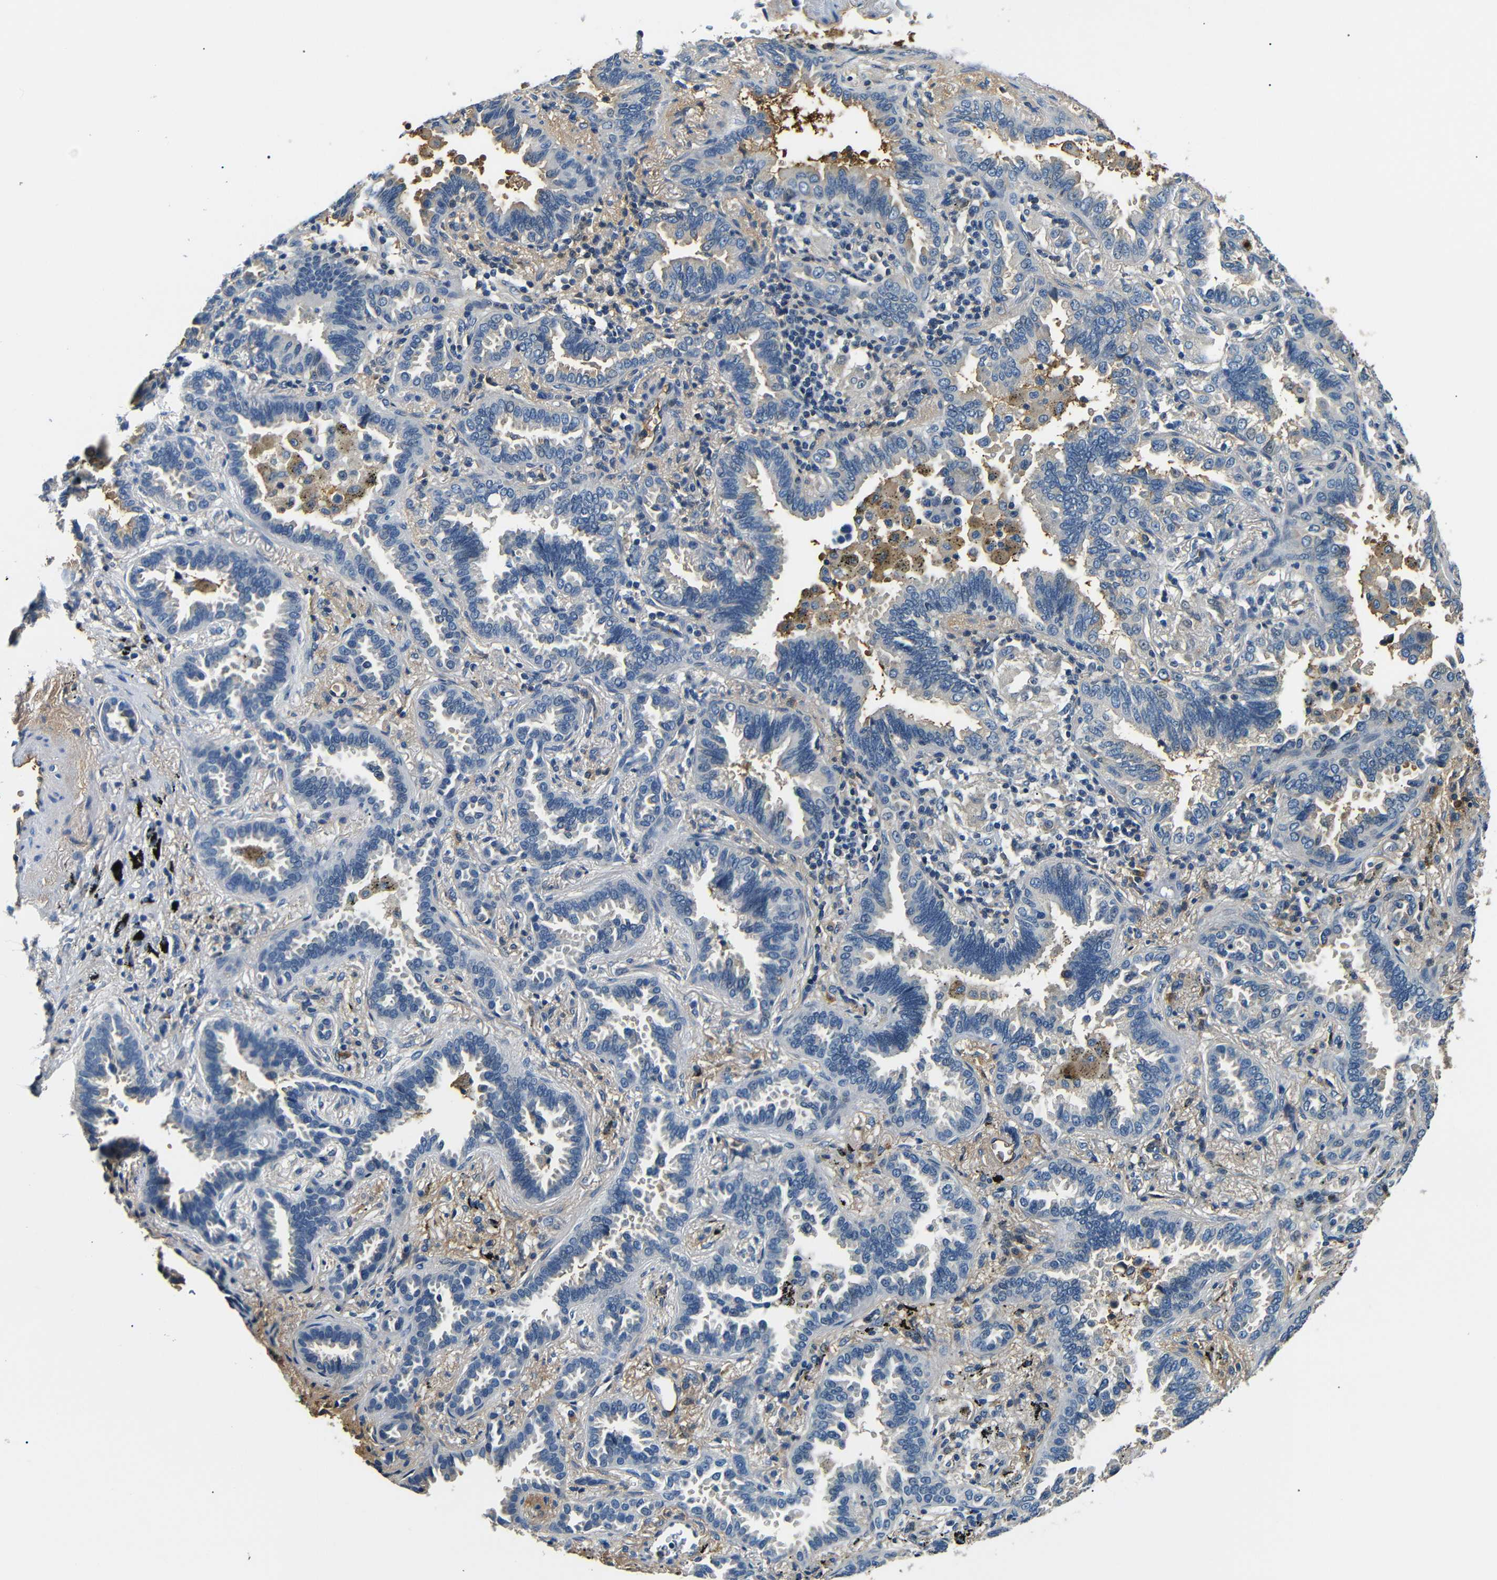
{"staining": {"intensity": "weak", "quantity": "<25%", "location": "cytoplasmic/membranous"}, "tissue": "lung cancer", "cell_type": "Tumor cells", "image_type": "cancer", "snomed": [{"axis": "morphology", "description": "Normal tissue, NOS"}, {"axis": "morphology", "description": "Adenocarcinoma, NOS"}, {"axis": "topography", "description": "Lung"}], "caption": "Photomicrograph shows no protein positivity in tumor cells of lung adenocarcinoma tissue.", "gene": "LHCGR", "patient": {"sex": "male", "age": 59}}